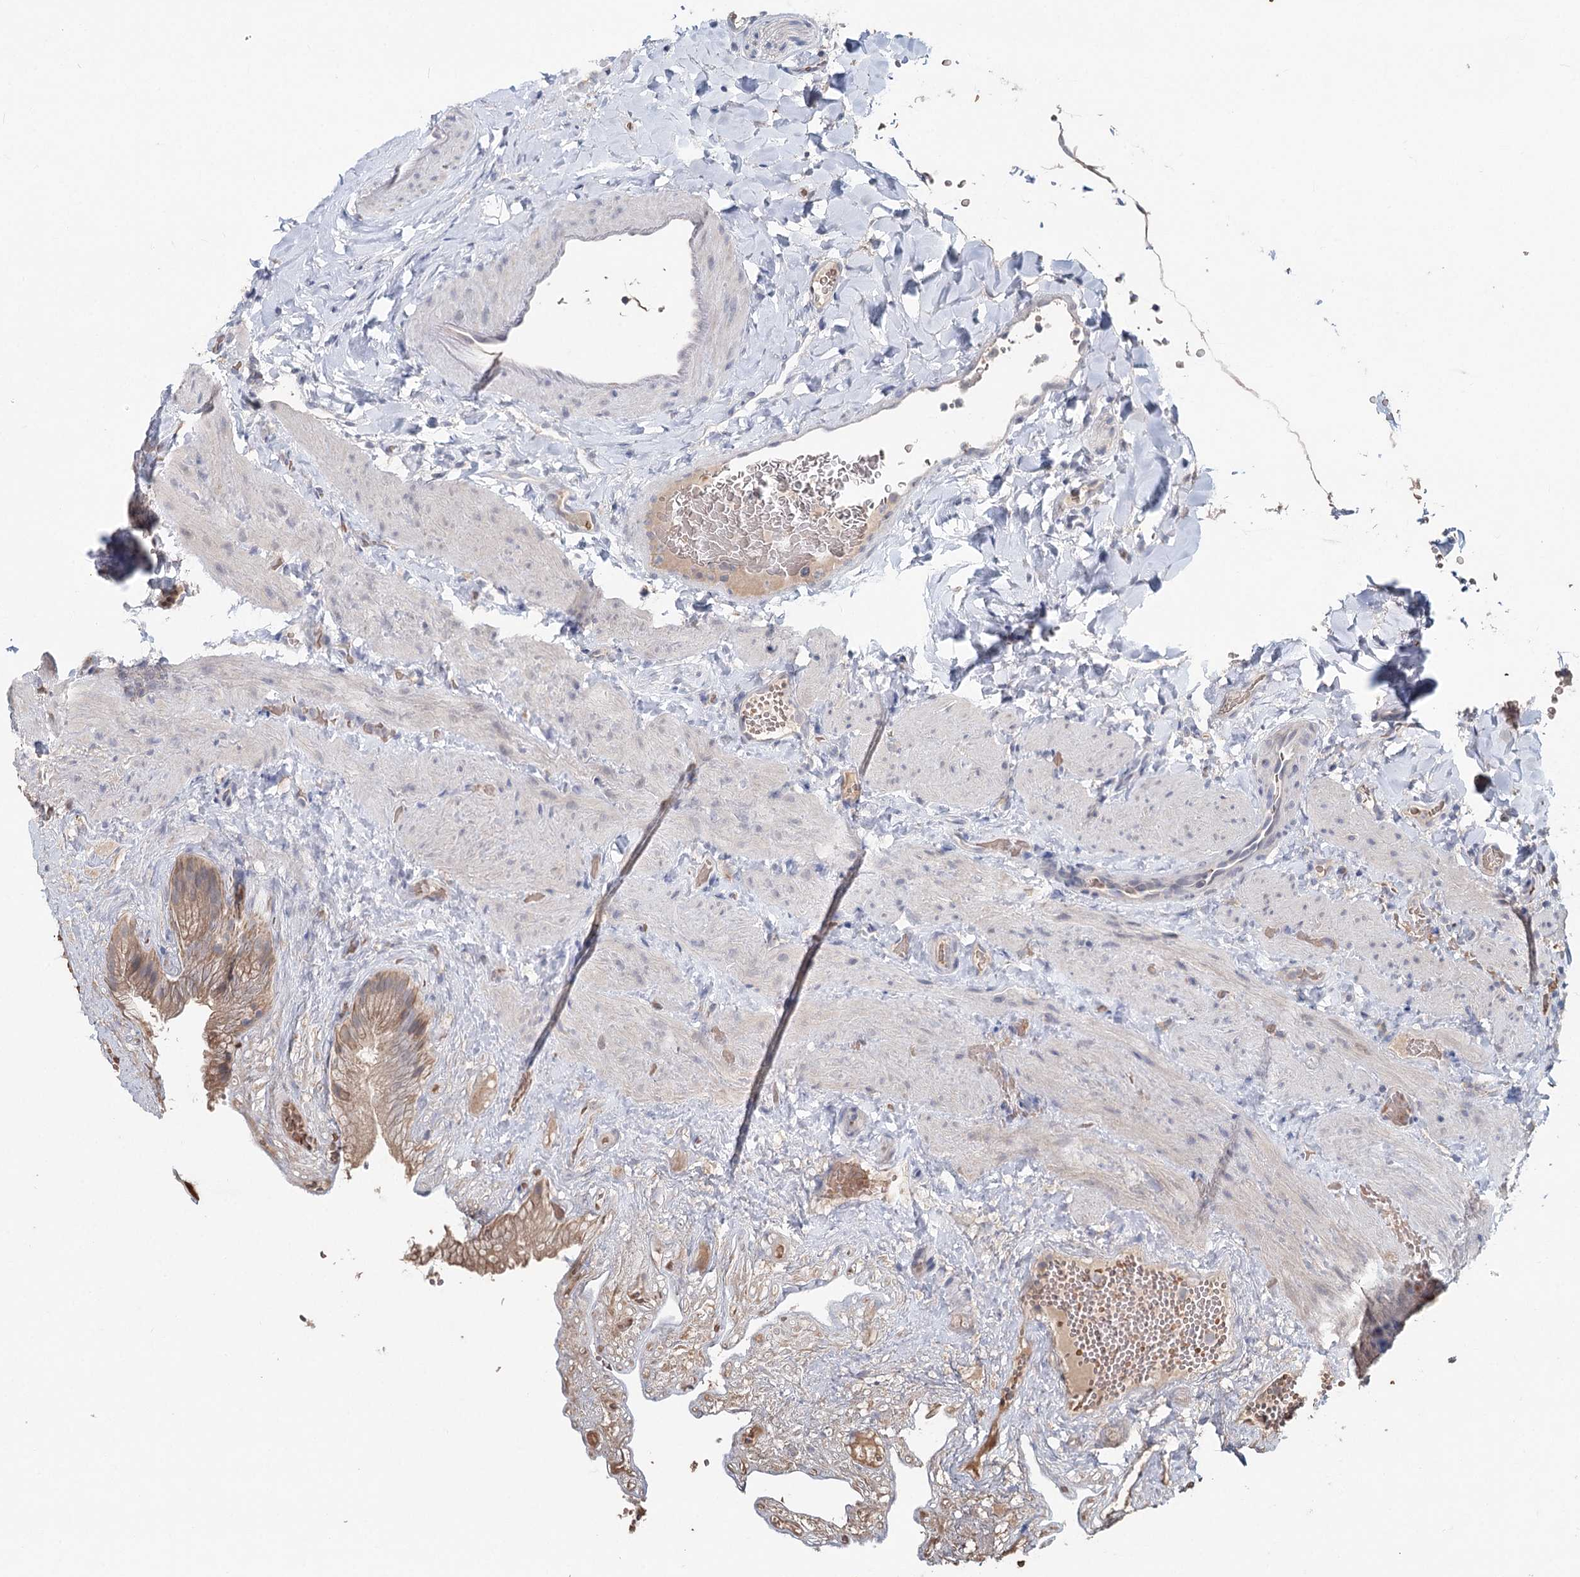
{"staining": {"intensity": "weak", "quantity": ">75%", "location": "cytoplasmic/membranous"}, "tissue": "gallbladder", "cell_type": "Glandular cells", "image_type": "normal", "snomed": [{"axis": "morphology", "description": "Normal tissue, NOS"}, {"axis": "topography", "description": "Gallbladder"}], "caption": "The micrograph exhibits a brown stain indicating the presence of a protein in the cytoplasmic/membranous of glandular cells in gallbladder.", "gene": "FBXO7", "patient": {"sex": "female", "age": 30}}